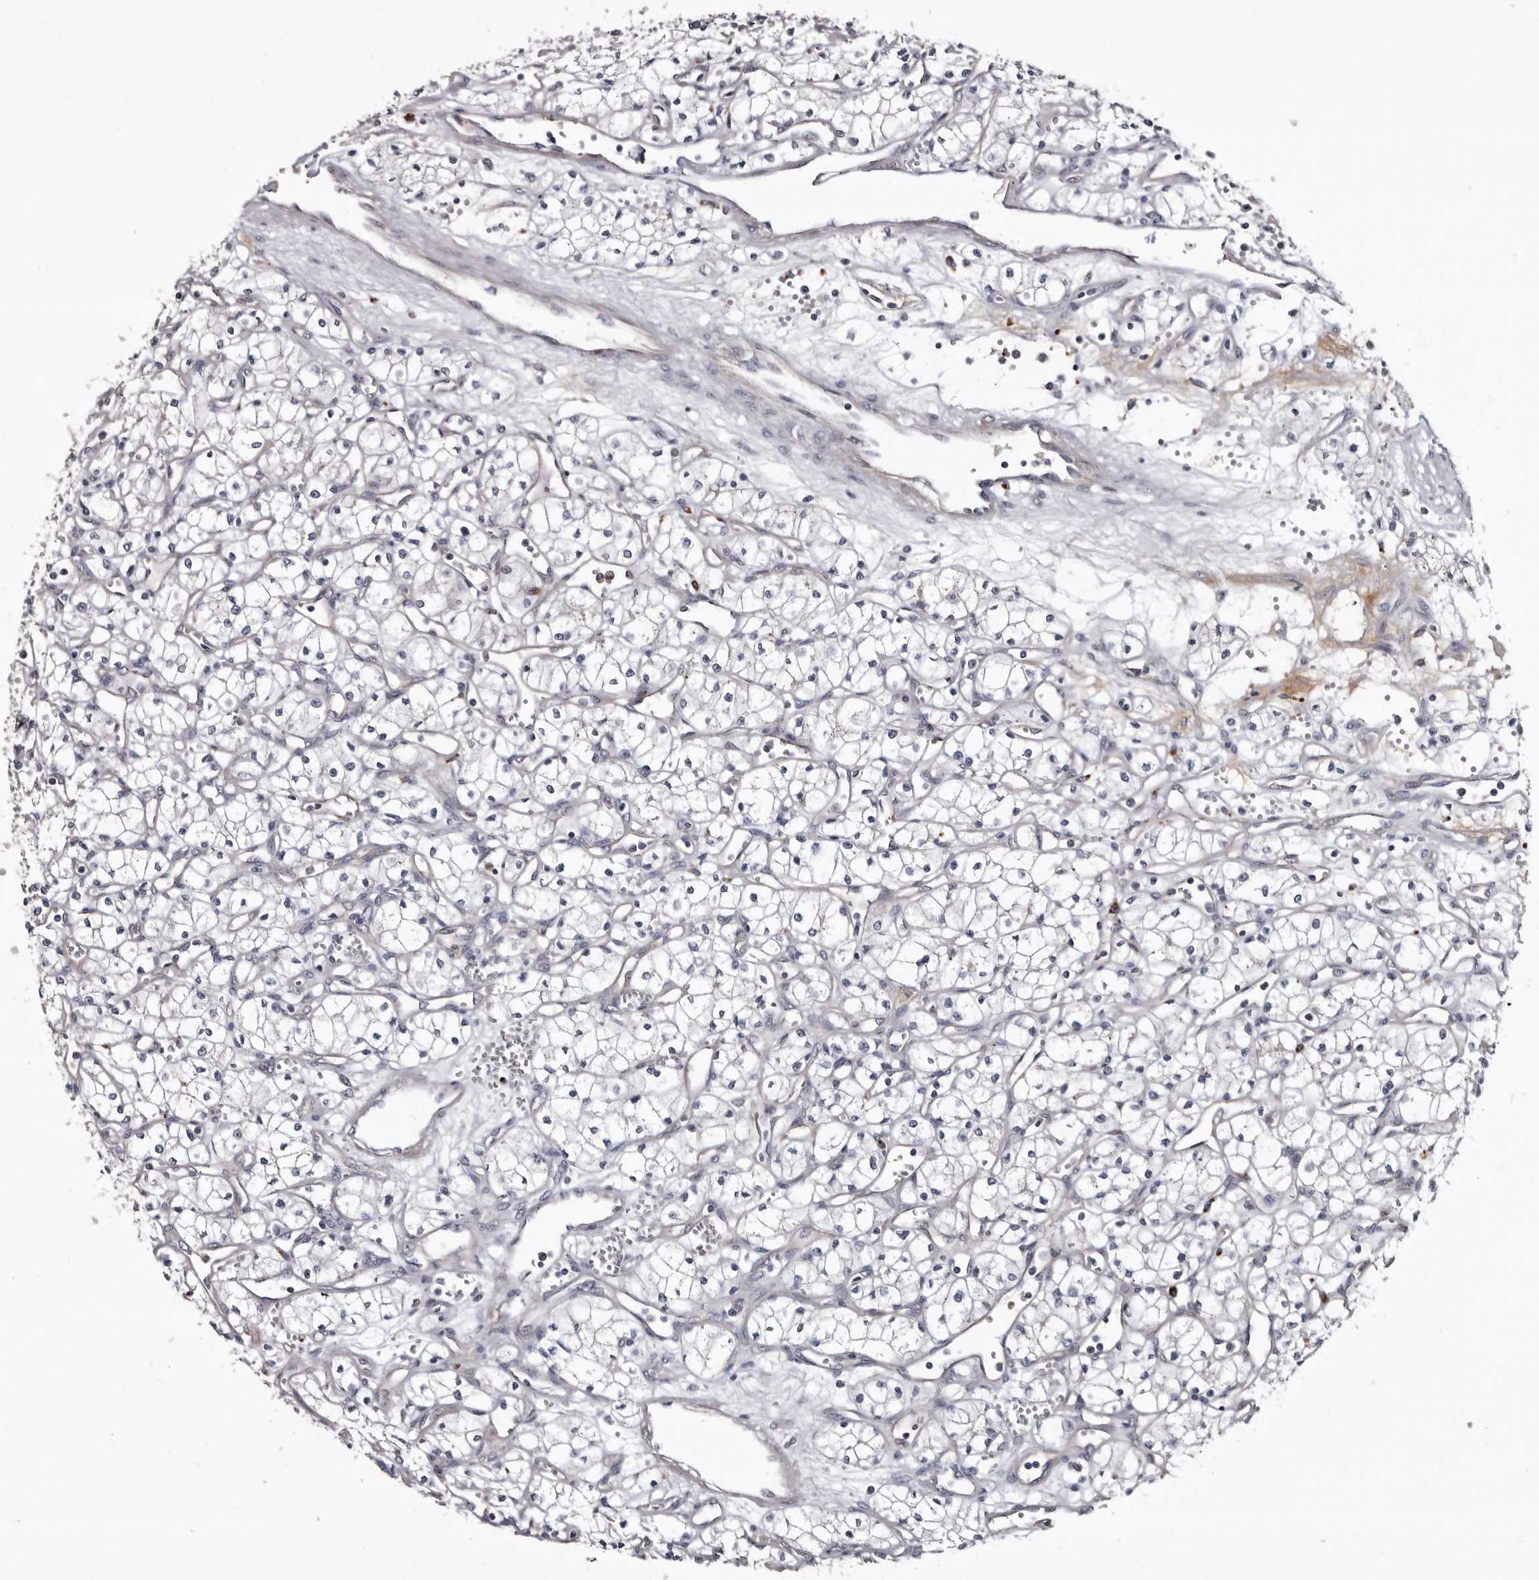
{"staining": {"intensity": "negative", "quantity": "none", "location": "none"}, "tissue": "renal cancer", "cell_type": "Tumor cells", "image_type": "cancer", "snomed": [{"axis": "morphology", "description": "Adenocarcinoma, NOS"}, {"axis": "topography", "description": "Kidney"}], "caption": "Renal cancer was stained to show a protein in brown. There is no significant positivity in tumor cells.", "gene": "SLC10A4", "patient": {"sex": "male", "age": 59}}